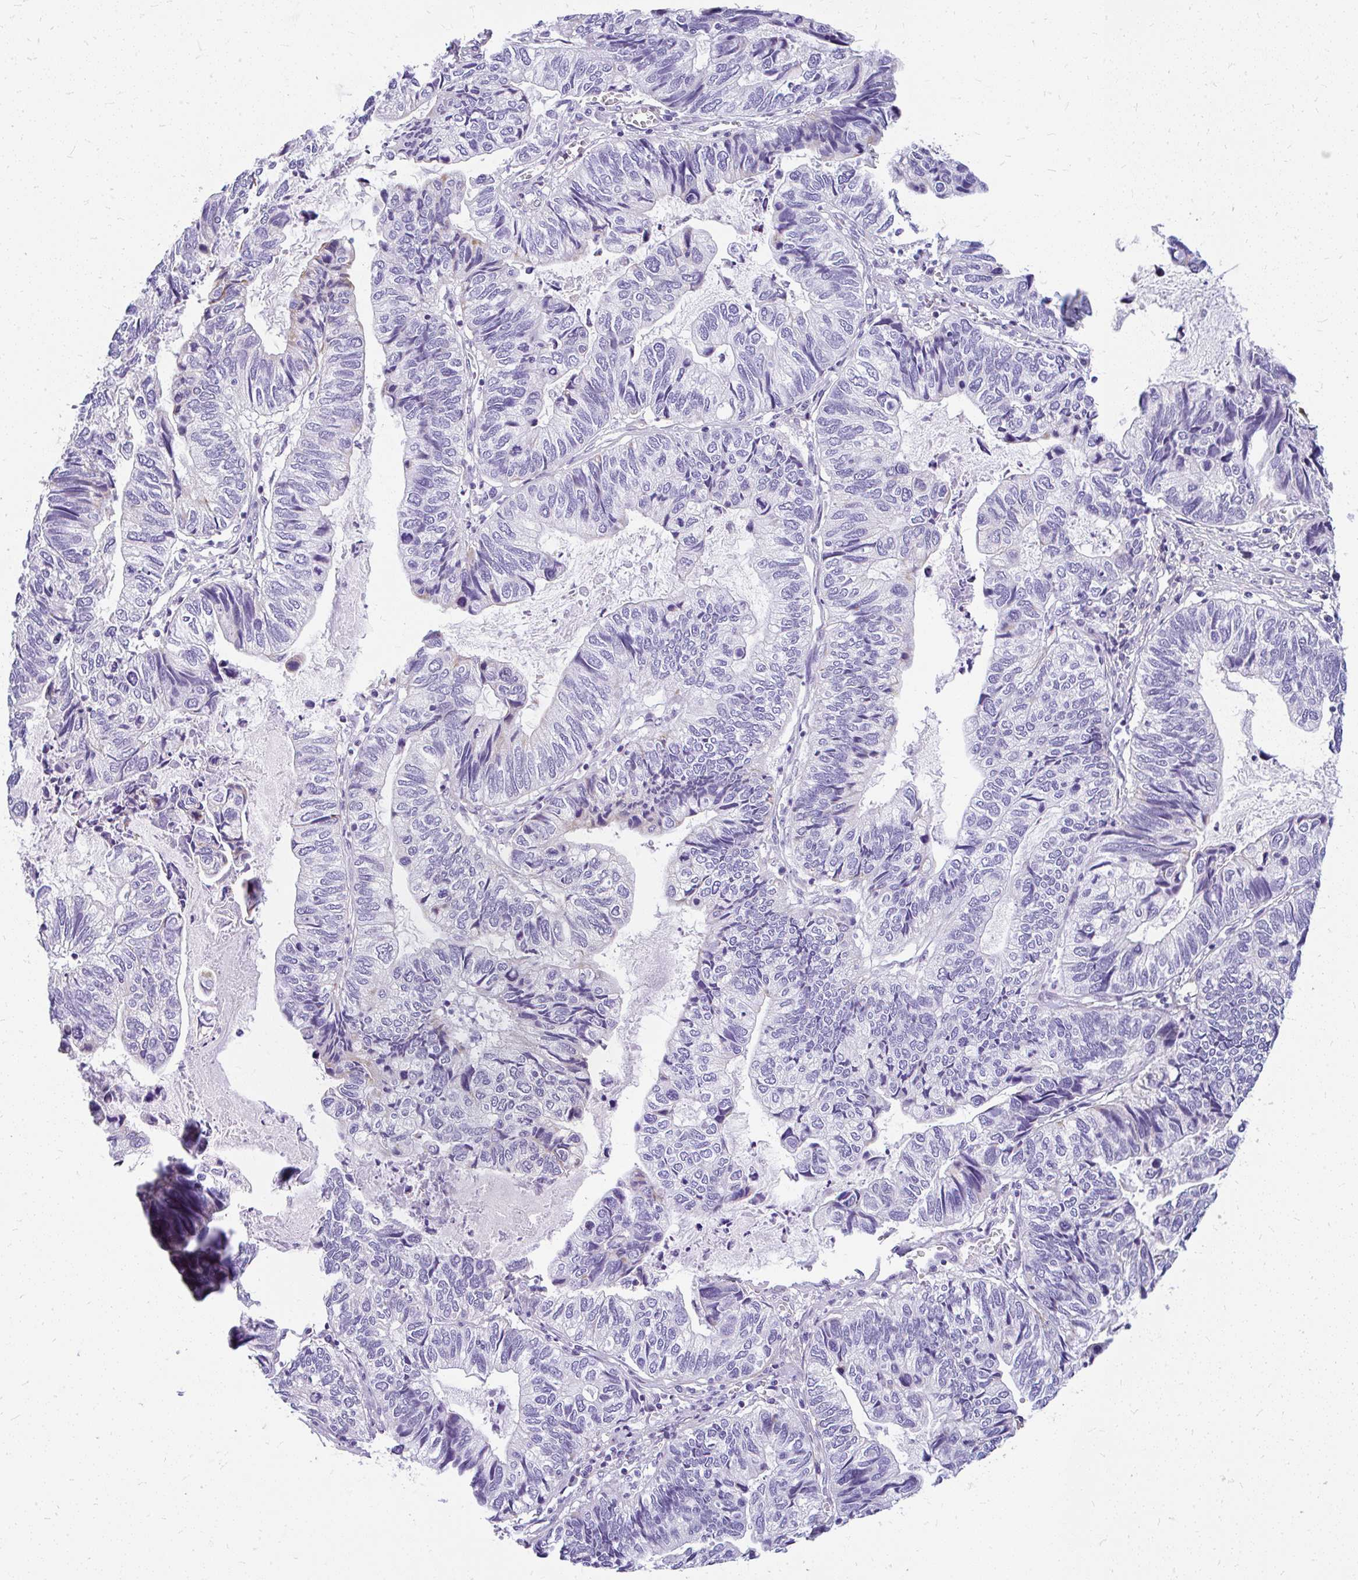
{"staining": {"intensity": "negative", "quantity": "none", "location": "none"}, "tissue": "stomach cancer", "cell_type": "Tumor cells", "image_type": "cancer", "snomed": [{"axis": "morphology", "description": "Adenocarcinoma, NOS"}, {"axis": "topography", "description": "Stomach, upper"}], "caption": "Immunohistochemistry micrograph of neoplastic tissue: stomach cancer (adenocarcinoma) stained with DAB displays no significant protein staining in tumor cells. (DAB immunohistochemistry (IHC) with hematoxylin counter stain).", "gene": "FAM83C", "patient": {"sex": "female", "age": 67}}